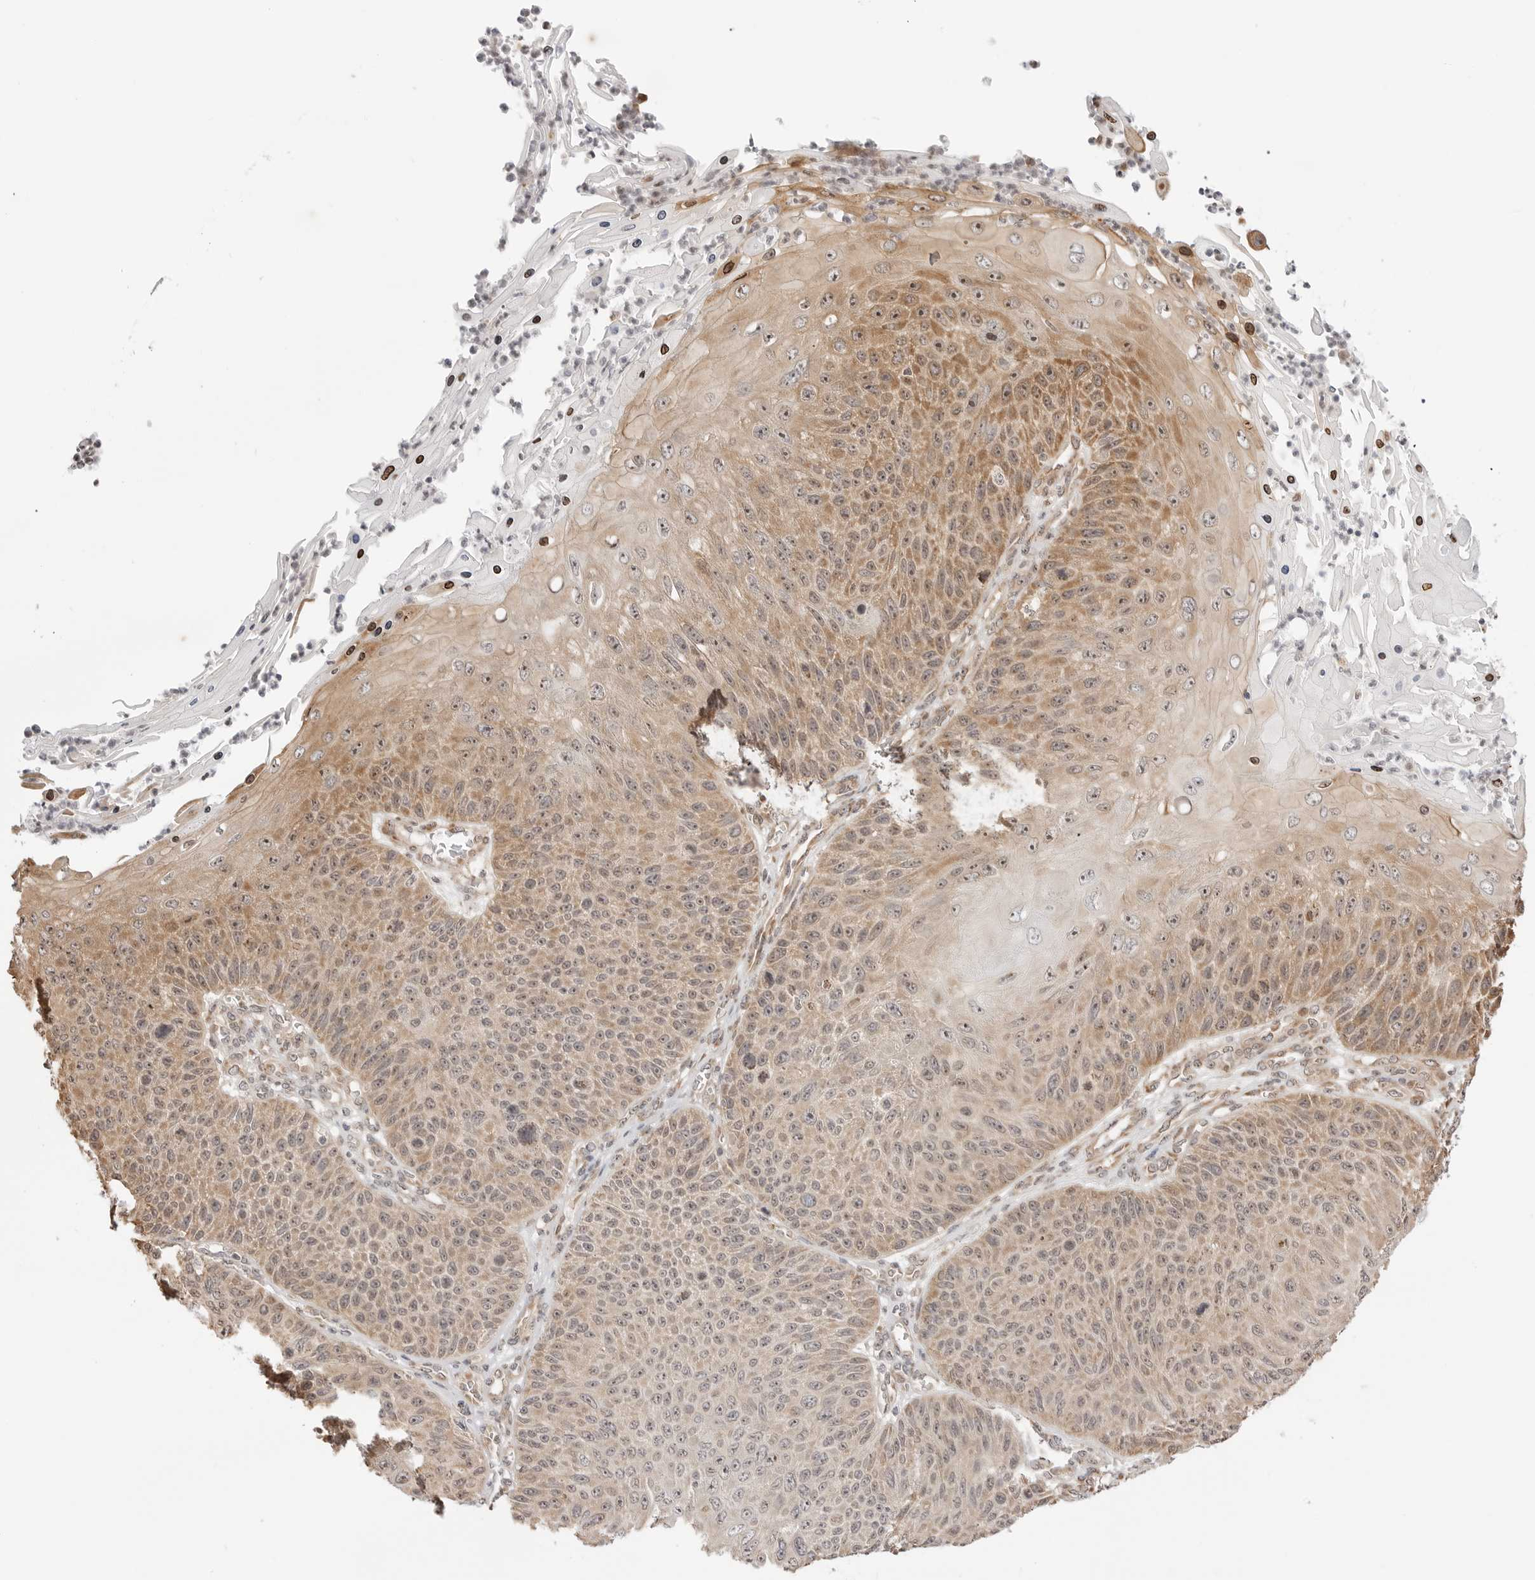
{"staining": {"intensity": "moderate", "quantity": ">75%", "location": "cytoplasmic/membranous,nuclear"}, "tissue": "skin cancer", "cell_type": "Tumor cells", "image_type": "cancer", "snomed": [{"axis": "morphology", "description": "Squamous cell carcinoma, NOS"}, {"axis": "topography", "description": "Skin"}], "caption": "Skin cancer (squamous cell carcinoma) was stained to show a protein in brown. There is medium levels of moderate cytoplasmic/membranous and nuclear expression in about >75% of tumor cells. (brown staining indicates protein expression, while blue staining denotes nuclei).", "gene": "FKBP14", "patient": {"sex": "female", "age": 88}}